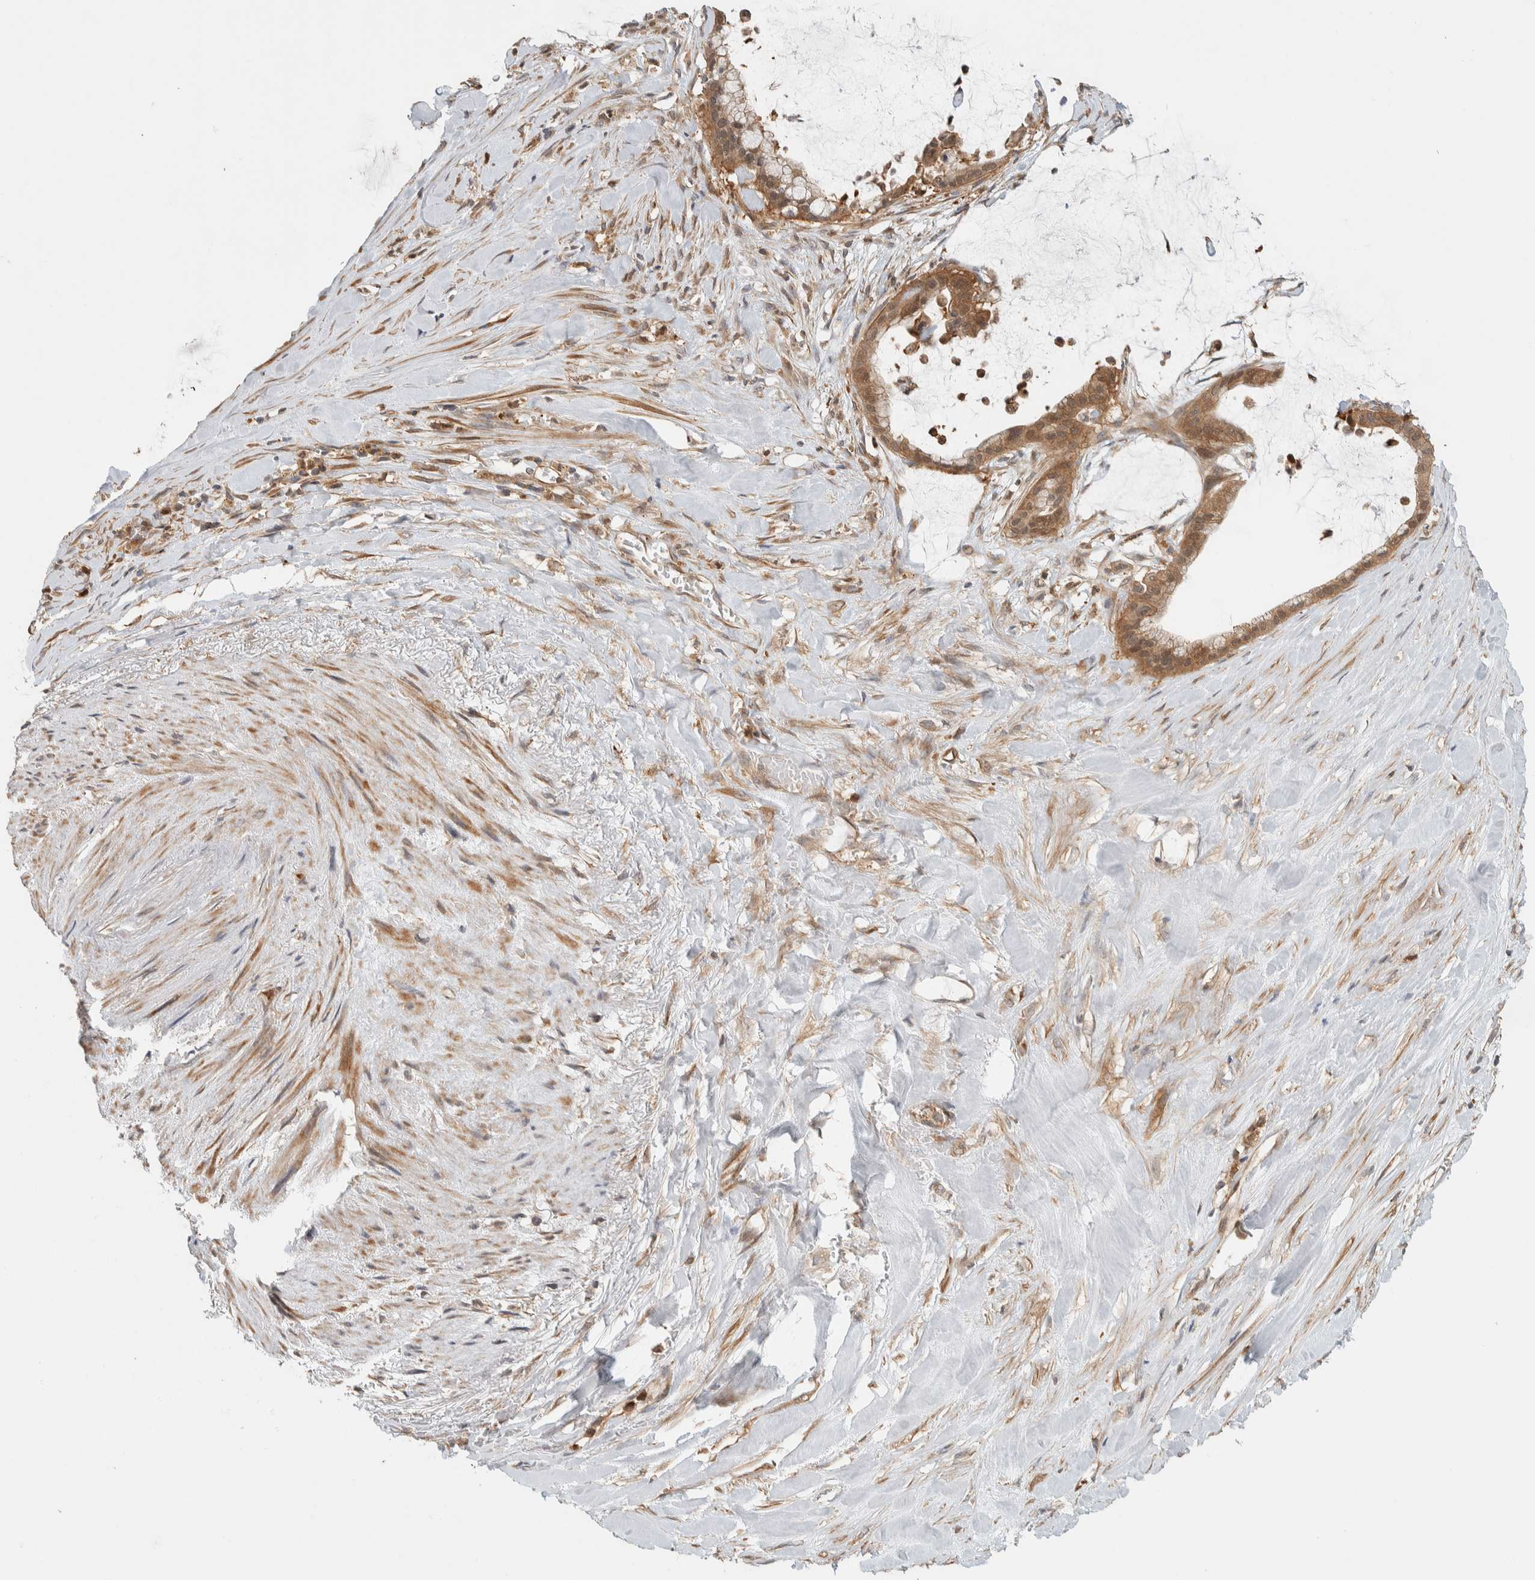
{"staining": {"intensity": "moderate", "quantity": ">75%", "location": "cytoplasmic/membranous"}, "tissue": "pancreatic cancer", "cell_type": "Tumor cells", "image_type": "cancer", "snomed": [{"axis": "morphology", "description": "Adenocarcinoma, NOS"}, {"axis": "topography", "description": "Pancreas"}], "caption": "Pancreatic adenocarcinoma tissue displays moderate cytoplasmic/membranous positivity in about >75% of tumor cells", "gene": "ADSS2", "patient": {"sex": "male", "age": 41}}